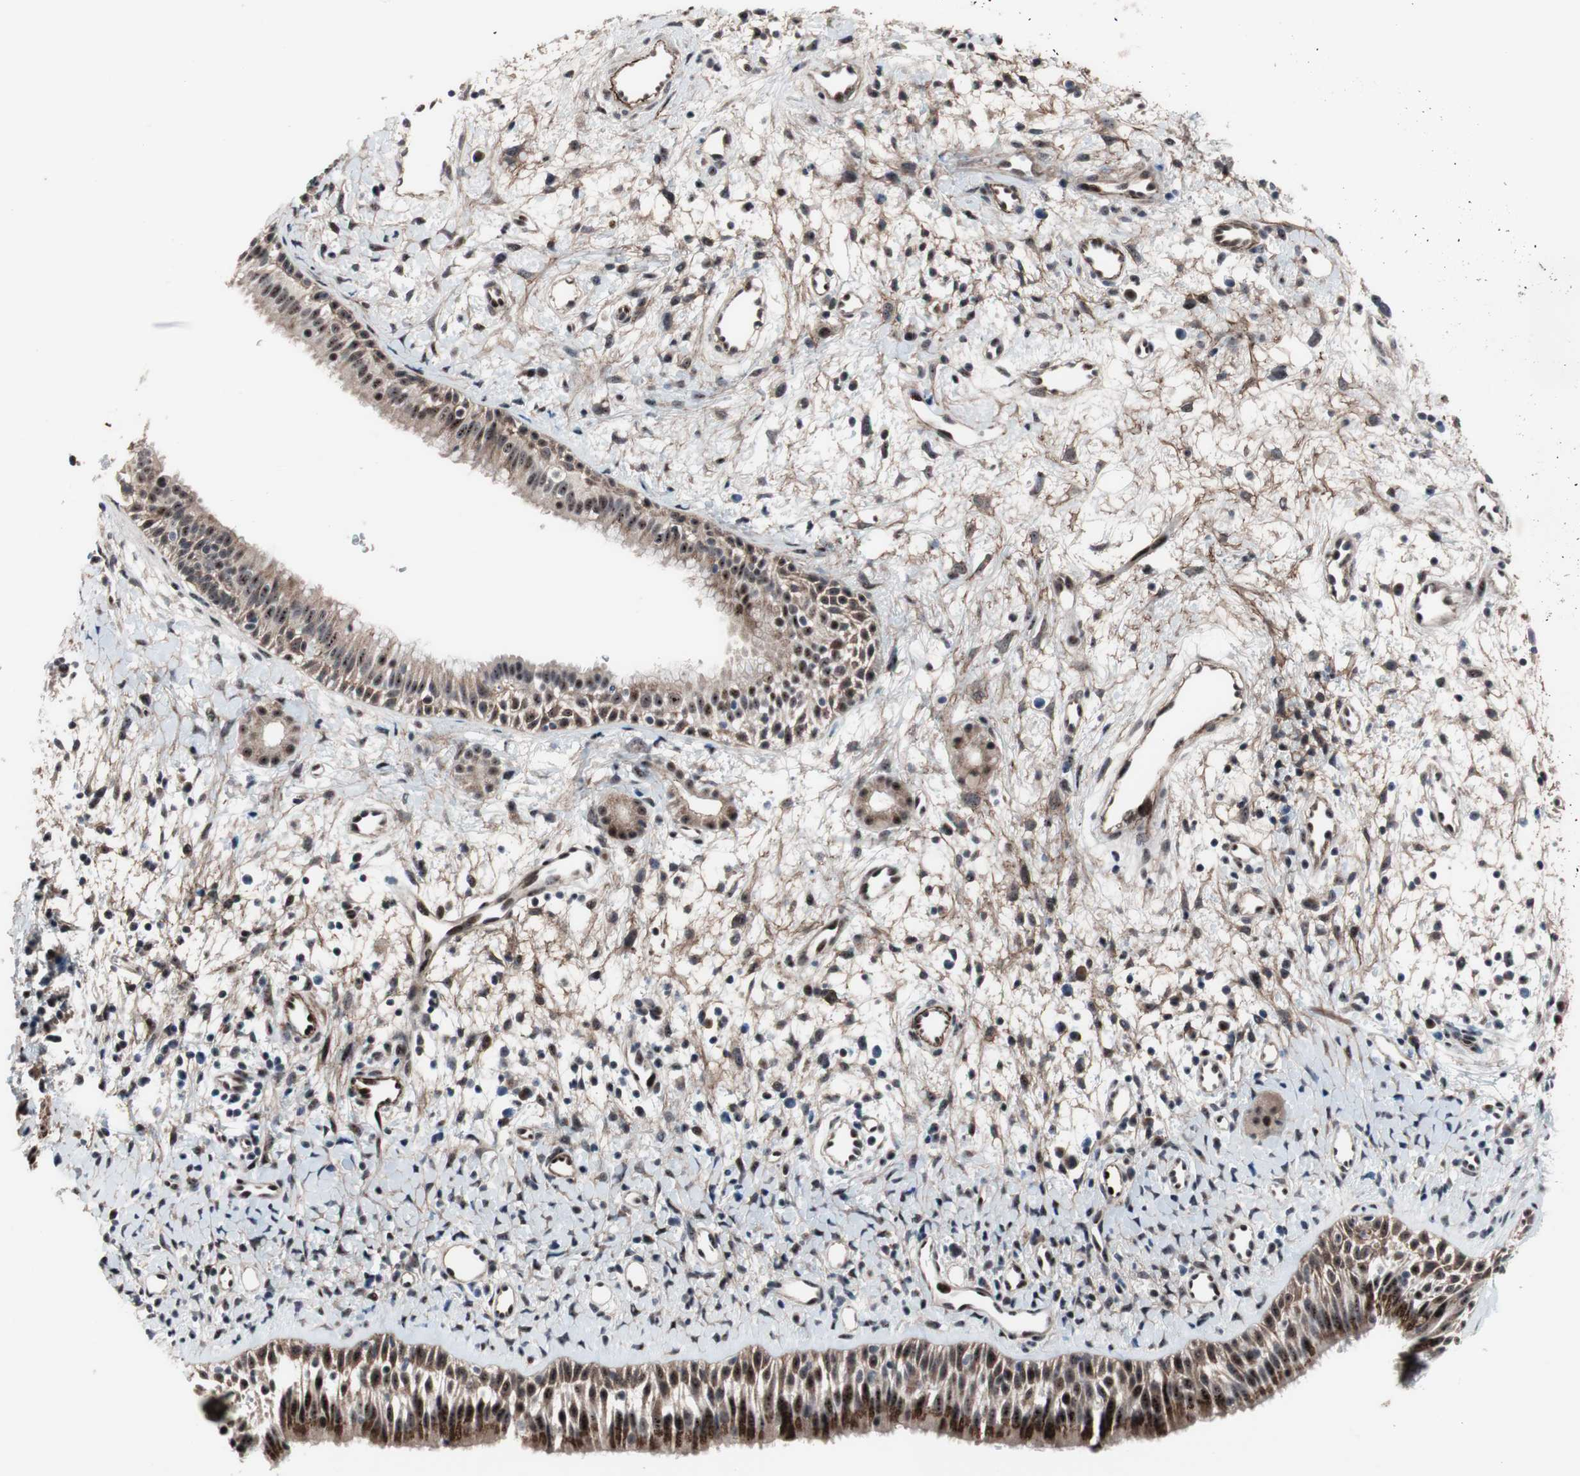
{"staining": {"intensity": "moderate", "quantity": ">75%", "location": "cytoplasmic/membranous,nuclear"}, "tissue": "nasopharynx", "cell_type": "Respiratory epithelial cells", "image_type": "normal", "snomed": [{"axis": "morphology", "description": "Normal tissue, NOS"}, {"axis": "topography", "description": "Nasopharynx"}], "caption": "Protein expression analysis of benign nasopharynx reveals moderate cytoplasmic/membranous,nuclear expression in about >75% of respiratory epithelial cells. (IHC, brightfield microscopy, high magnification).", "gene": "PINX1", "patient": {"sex": "male", "age": 22}}